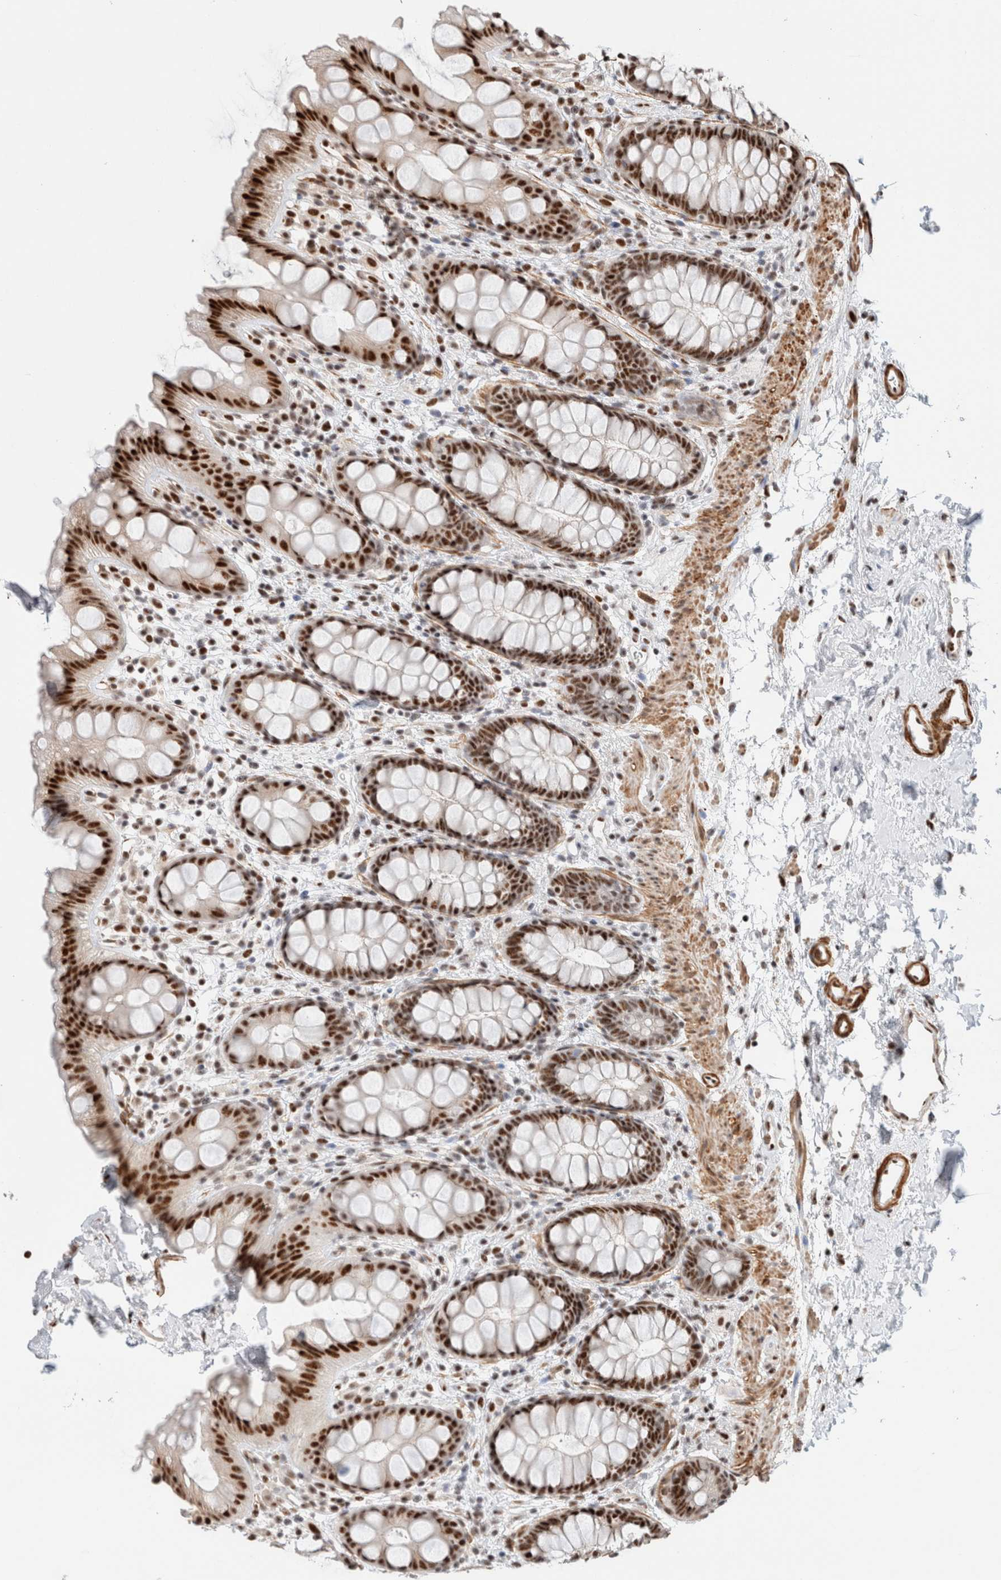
{"staining": {"intensity": "strong", "quantity": ">75%", "location": "nuclear"}, "tissue": "rectum", "cell_type": "Glandular cells", "image_type": "normal", "snomed": [{"axis": "morphology", "description": "Normal tissue, NOS"}, {"axis": "topography", "description": "Rectum"}], "caption": "IHC of benign human rectum demonstrates high levels of strong nuclear expression in about >75% of glandular cells. The staining was performed using DAB to visualize the protein expression in brown, while the nuclei were stained in blue with hematoxylin (Magnification: 20x).", "gene": "ID3", "patient": {"sex": "female", "age": 65}}